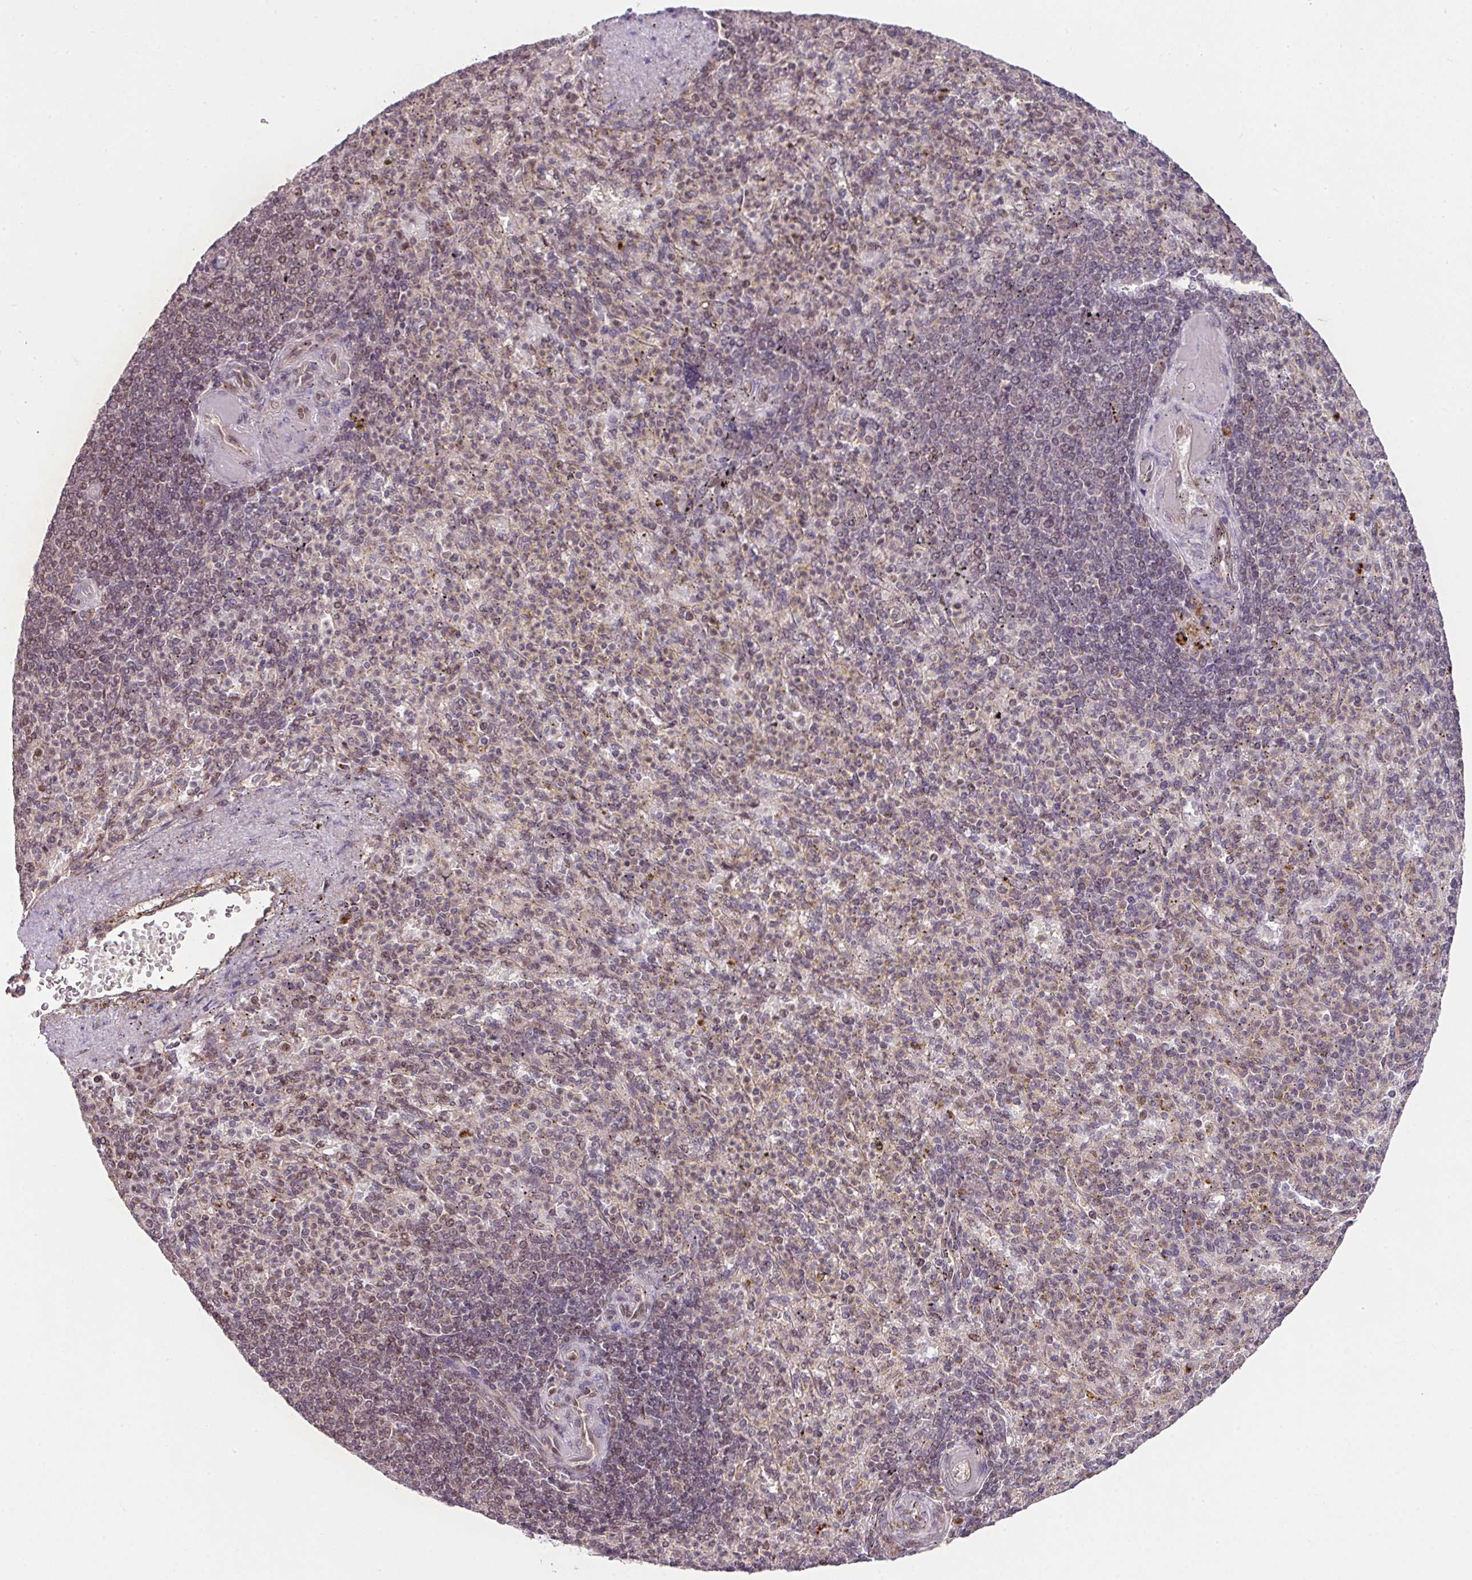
{"staining": {"intensity": "weak", "quantity": "25%-75%", "location": "nuclear"}, "tissue": "spleen", "cell_type": "Cells in red pulp", "image_type": "normal", "snomed": [{"axis": "morphology", "description": "Normal tissue, NOS"}, {"axis": "topography", "description": "Spleen"}], "caption": "Weak nuclear protein expression is identified in approximately 25%-75% of cells in red pulp in spleen. Ihc stains the protein of interest in brown and the nuclei are stained blue.", "gene": "PLK1", "patient": {"sex": "female", "age": 74}}